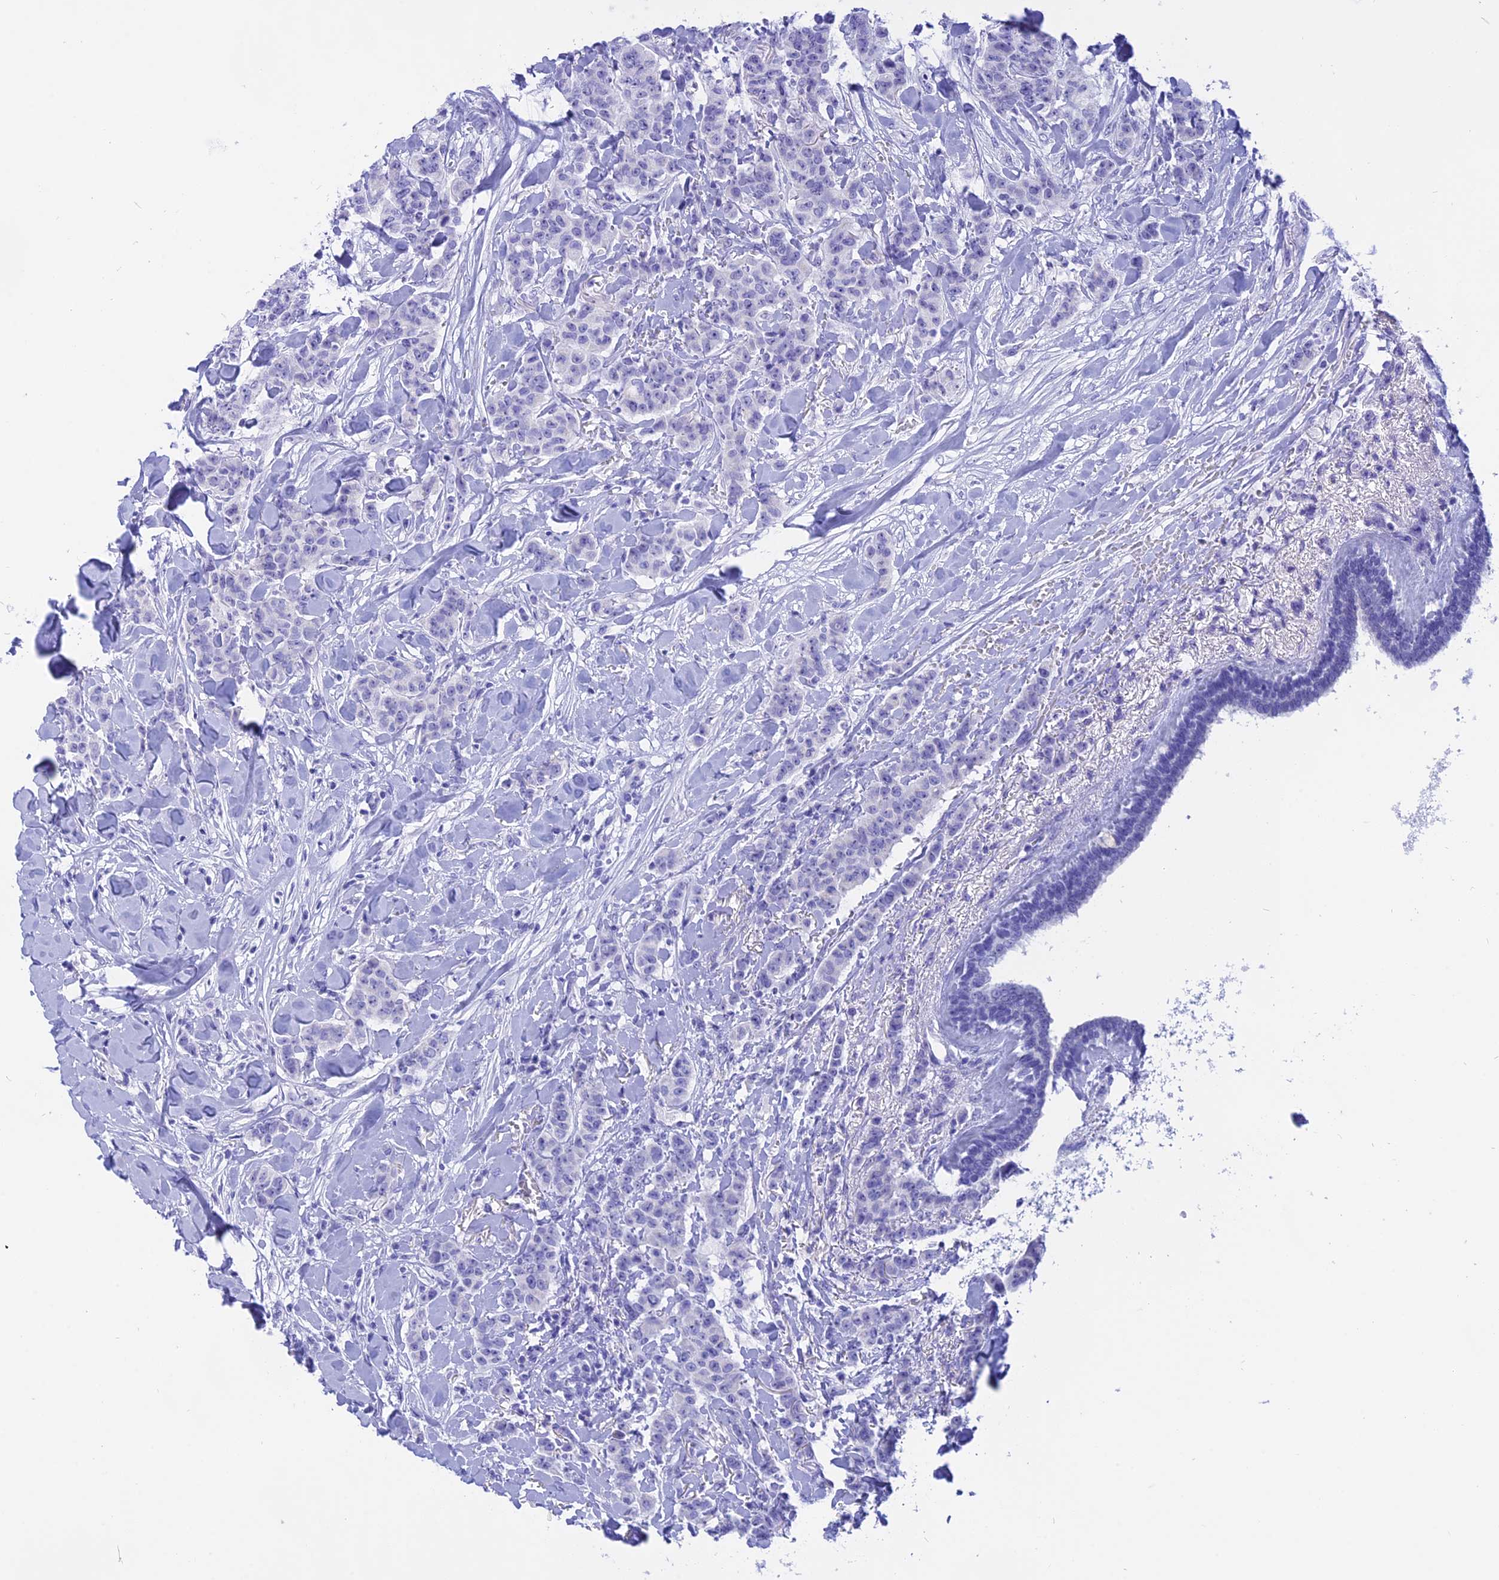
{"staining": {"intensity": "negative", "quantity": "none", "location": "none"}, "tissue": "breast cancer", "cell_type": "Tumor cells", "image_type": "cancer", "snomed": [{"axis": "morphology", "description": "Duct carcinoma"}, {"axis": "topography", "description": "Breast"}], "caption": "IHC of breast intraductal carcinoma displays no expression in tumor cells.", "gene": "ISCA1", "patient": {"sex": "female", "age": 40}}